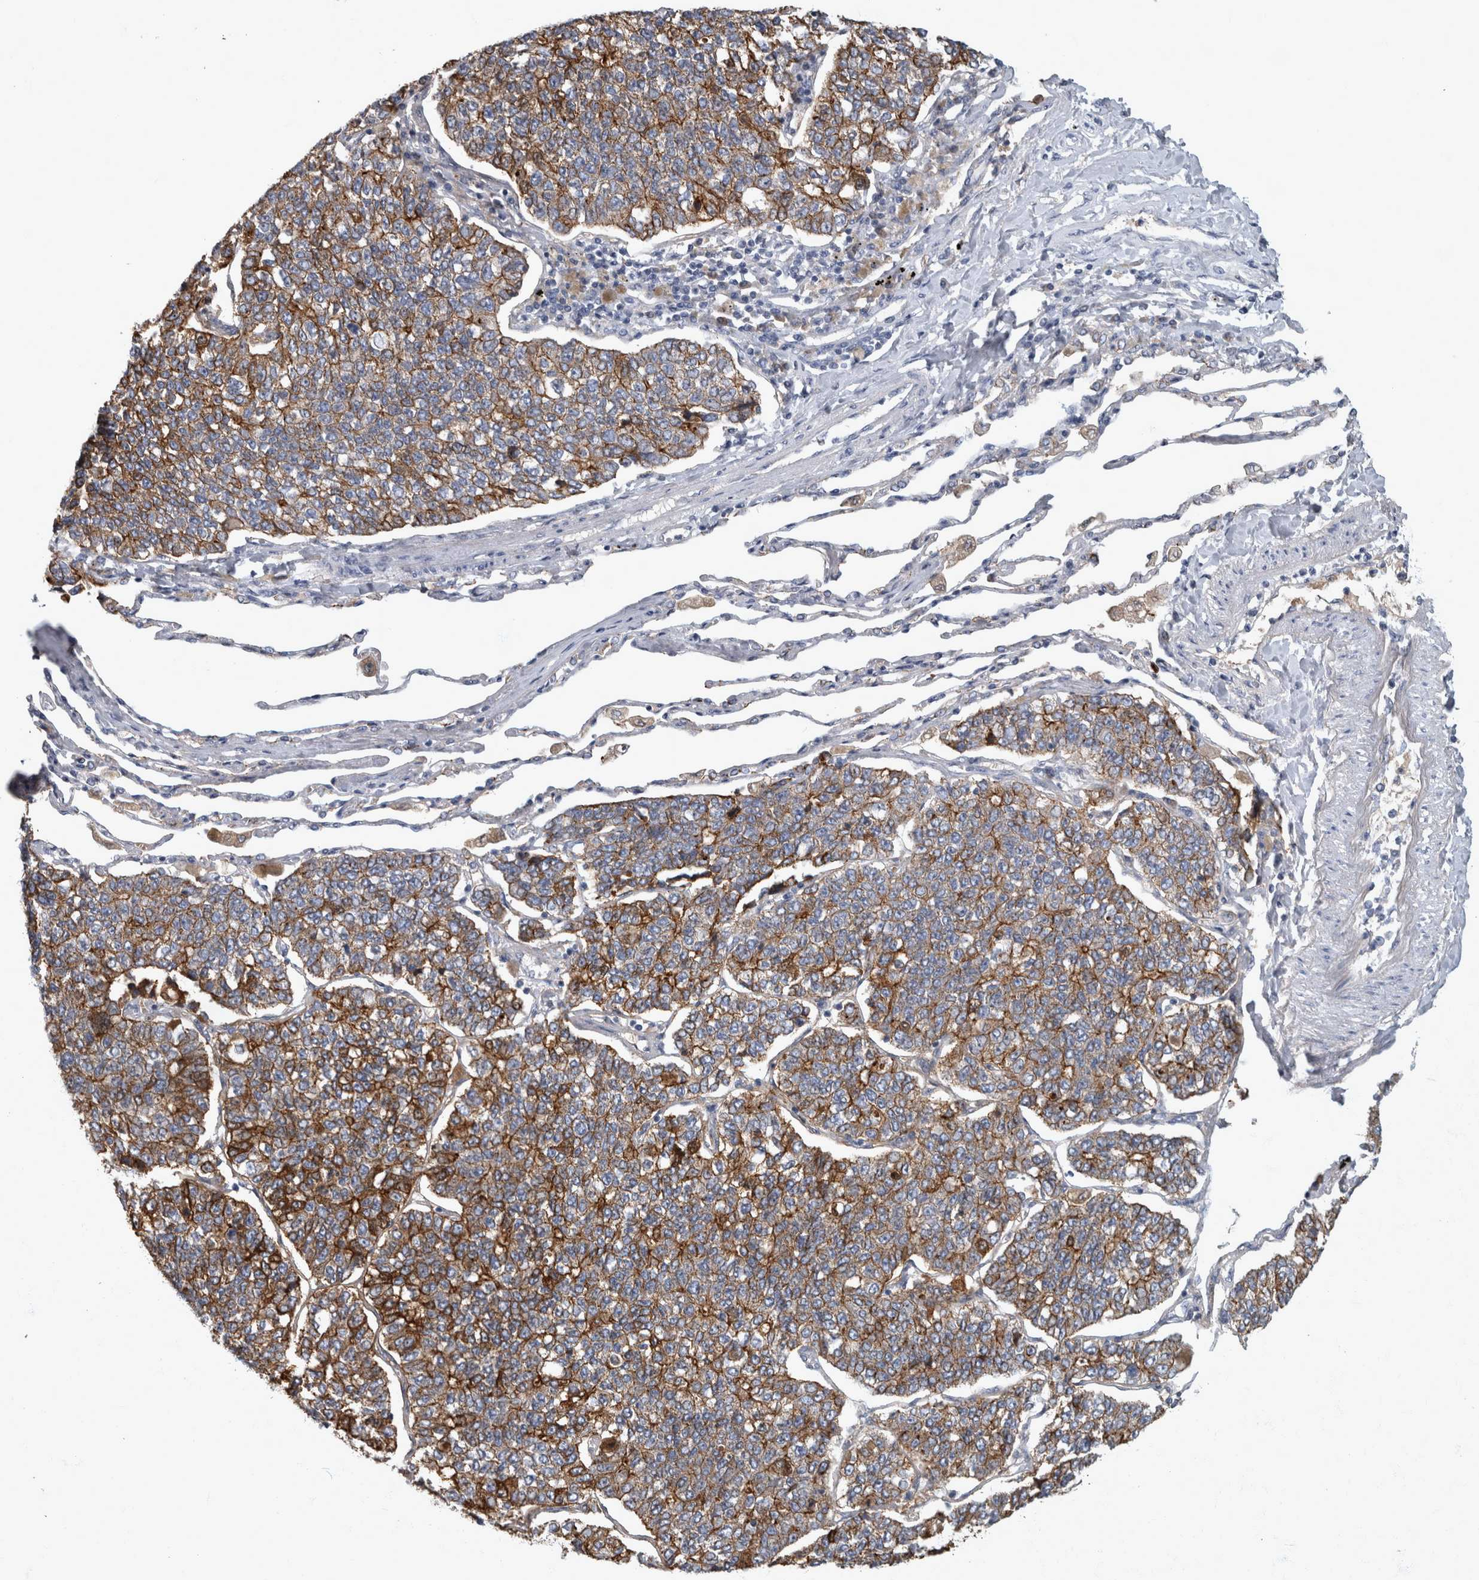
{"staining": {"intensity": "moderate", "quantity": ">75%", "location": "cytoplasmic/membranous"}, "tissue": "lung cancer", "cell_type": "Tumor cells", "image_type": "cancer", "snomed": [{"axis": "morphology", "description": "Adenocarcinoma, NOS"}, {"axis": "topography", "description": "Lung"}], "caption": "A medium amount of moderate cytoplasmic/membranous expression is seen in about >75% of tumor cells in lung cancer tissue.", "gene": "DSG2", "patient": {"sex": "male", "age": 49}}